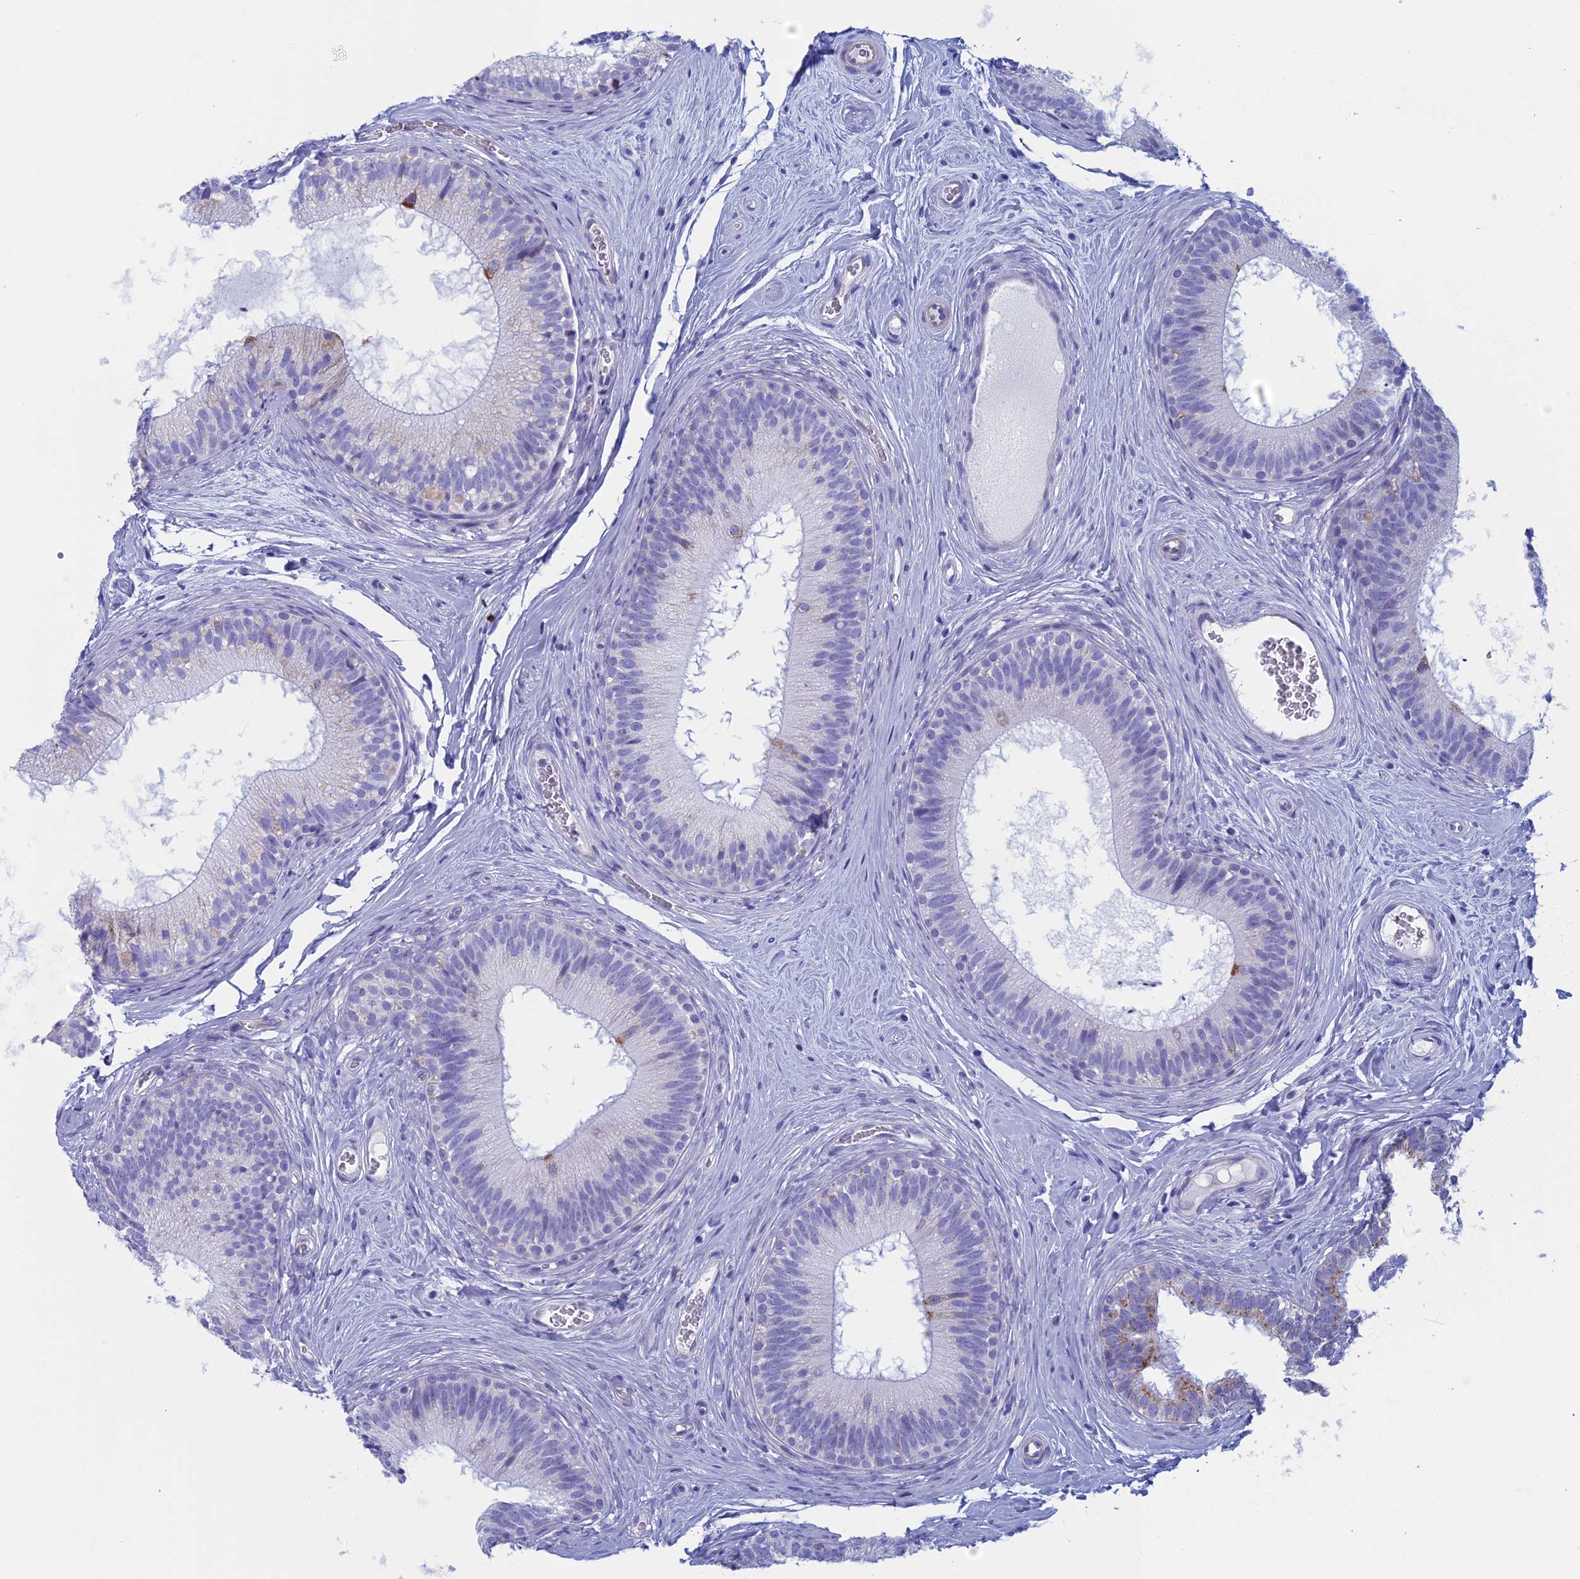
{"staining": {"intensity": "negative", "quantity": "none", "location": "none"}, "tissue": "epididymis", "cell_type": "Glandular cells", "image_type": "normal", "snomed": [{"axis": "morphology", "description": "Normal tissue, NOS"}, {"axis": "topography", "description": "Epididymis"}], "caption": "Immunohistochemistry (IHC) histopathology image of unremarkable epididymis stained for a protein (brown), which shows no staining in glandular cells.", "gene": "NDUFB9", "patient": {"sex": "male", "age": 33}}